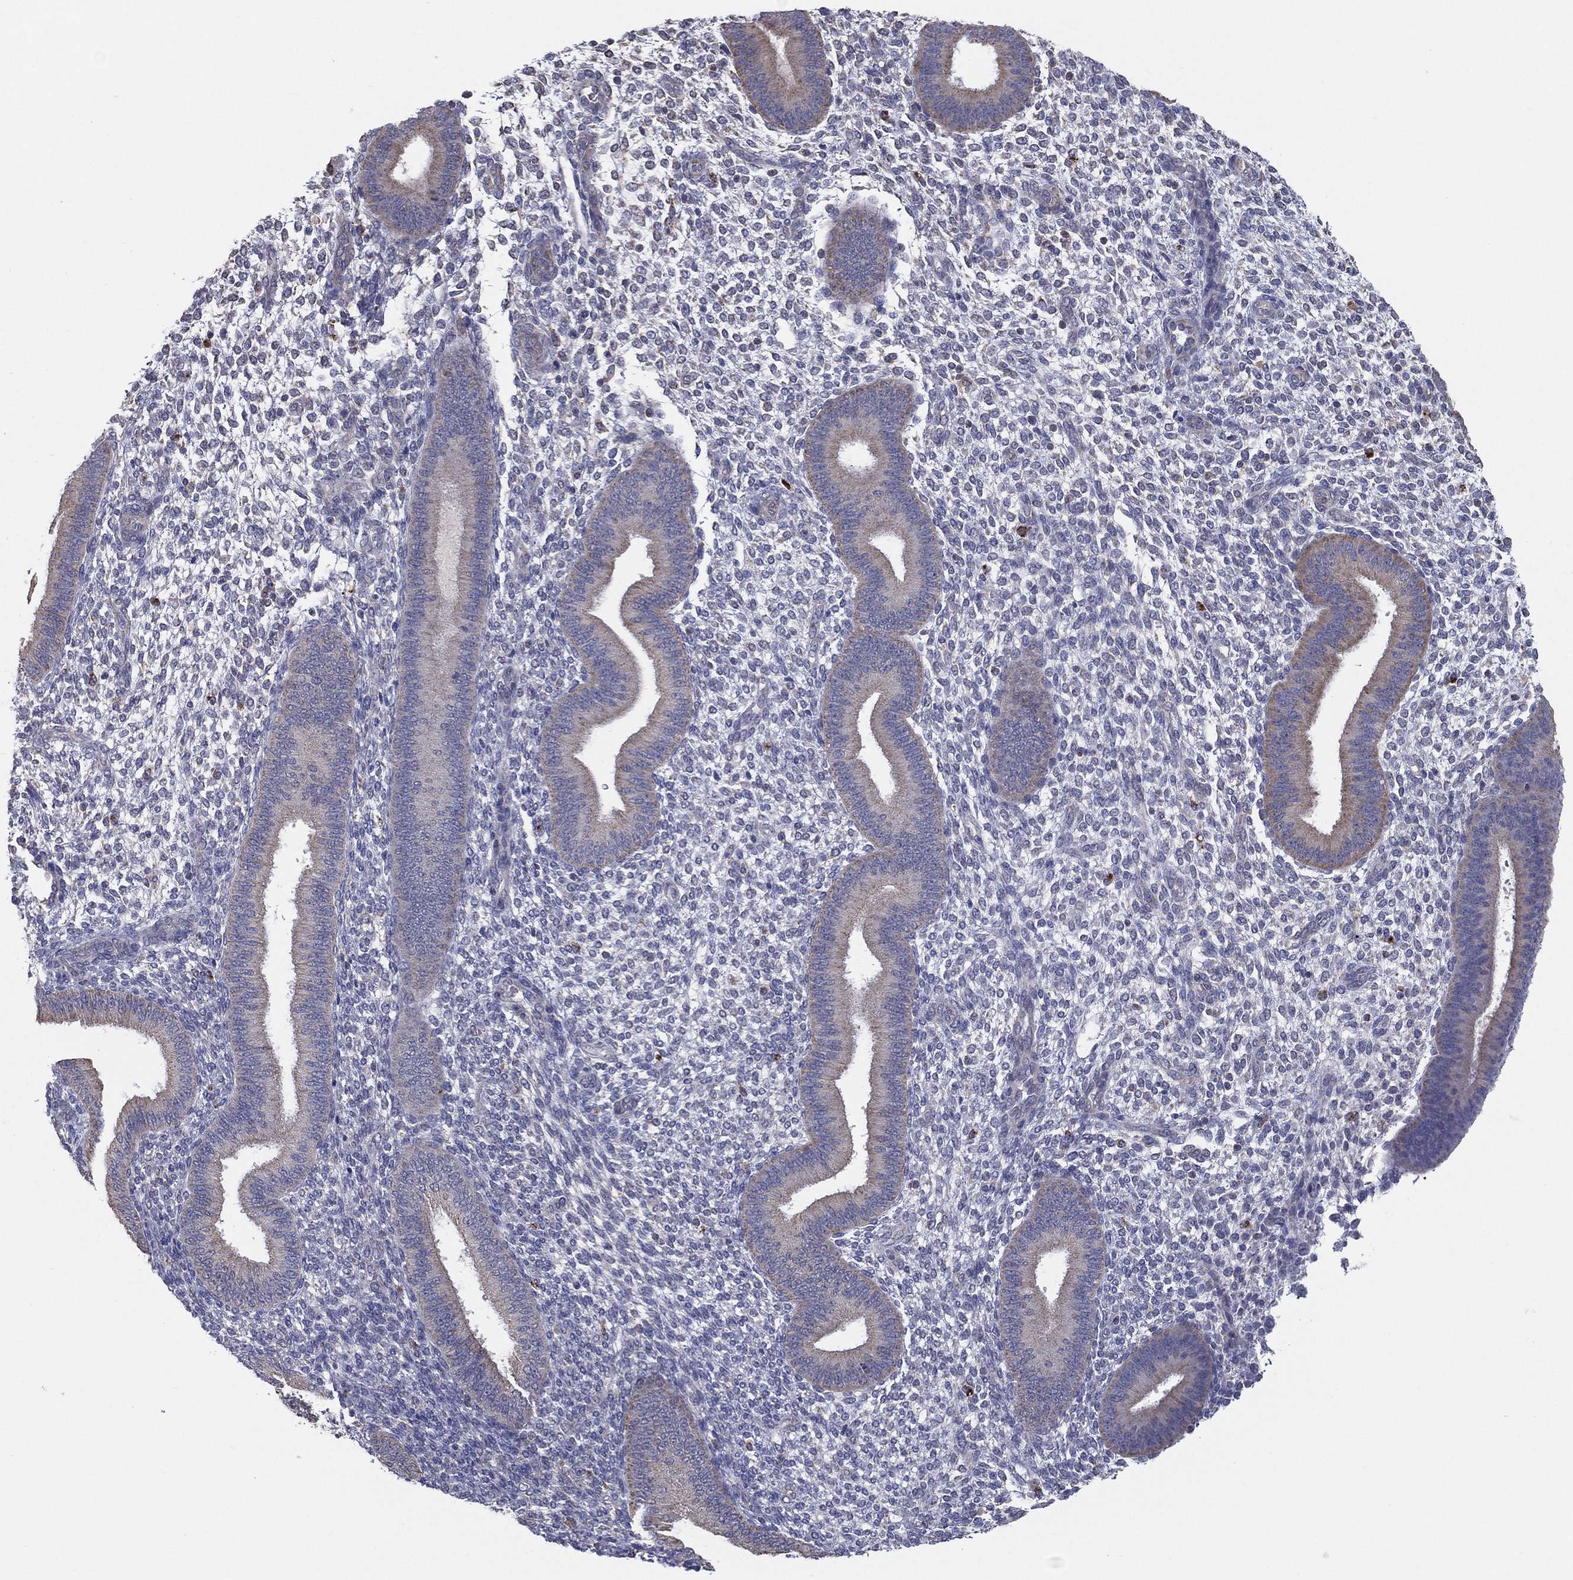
{"staining": {"intensity": "negative", "quantity": "none", "location": "none"}, "tissue": "endometrium", "cell_type": "Cells in endometrial stroma", "image_type": "normal", "snomed": [{"axis": "morphology", "description": "Normal tissue, NOS"}, {"axis": "topography", "description": "Endometrium"}], "caption": "This micrograph is of normal endometrium stained with immunohistochemistry (IHC) to label a protein in brown with the nuclei are counter-stained blue. There is no positivity in cells in endometrial stroma.", "gene": "PCSK1", "patient": {"sex": "female", "age": 39}}